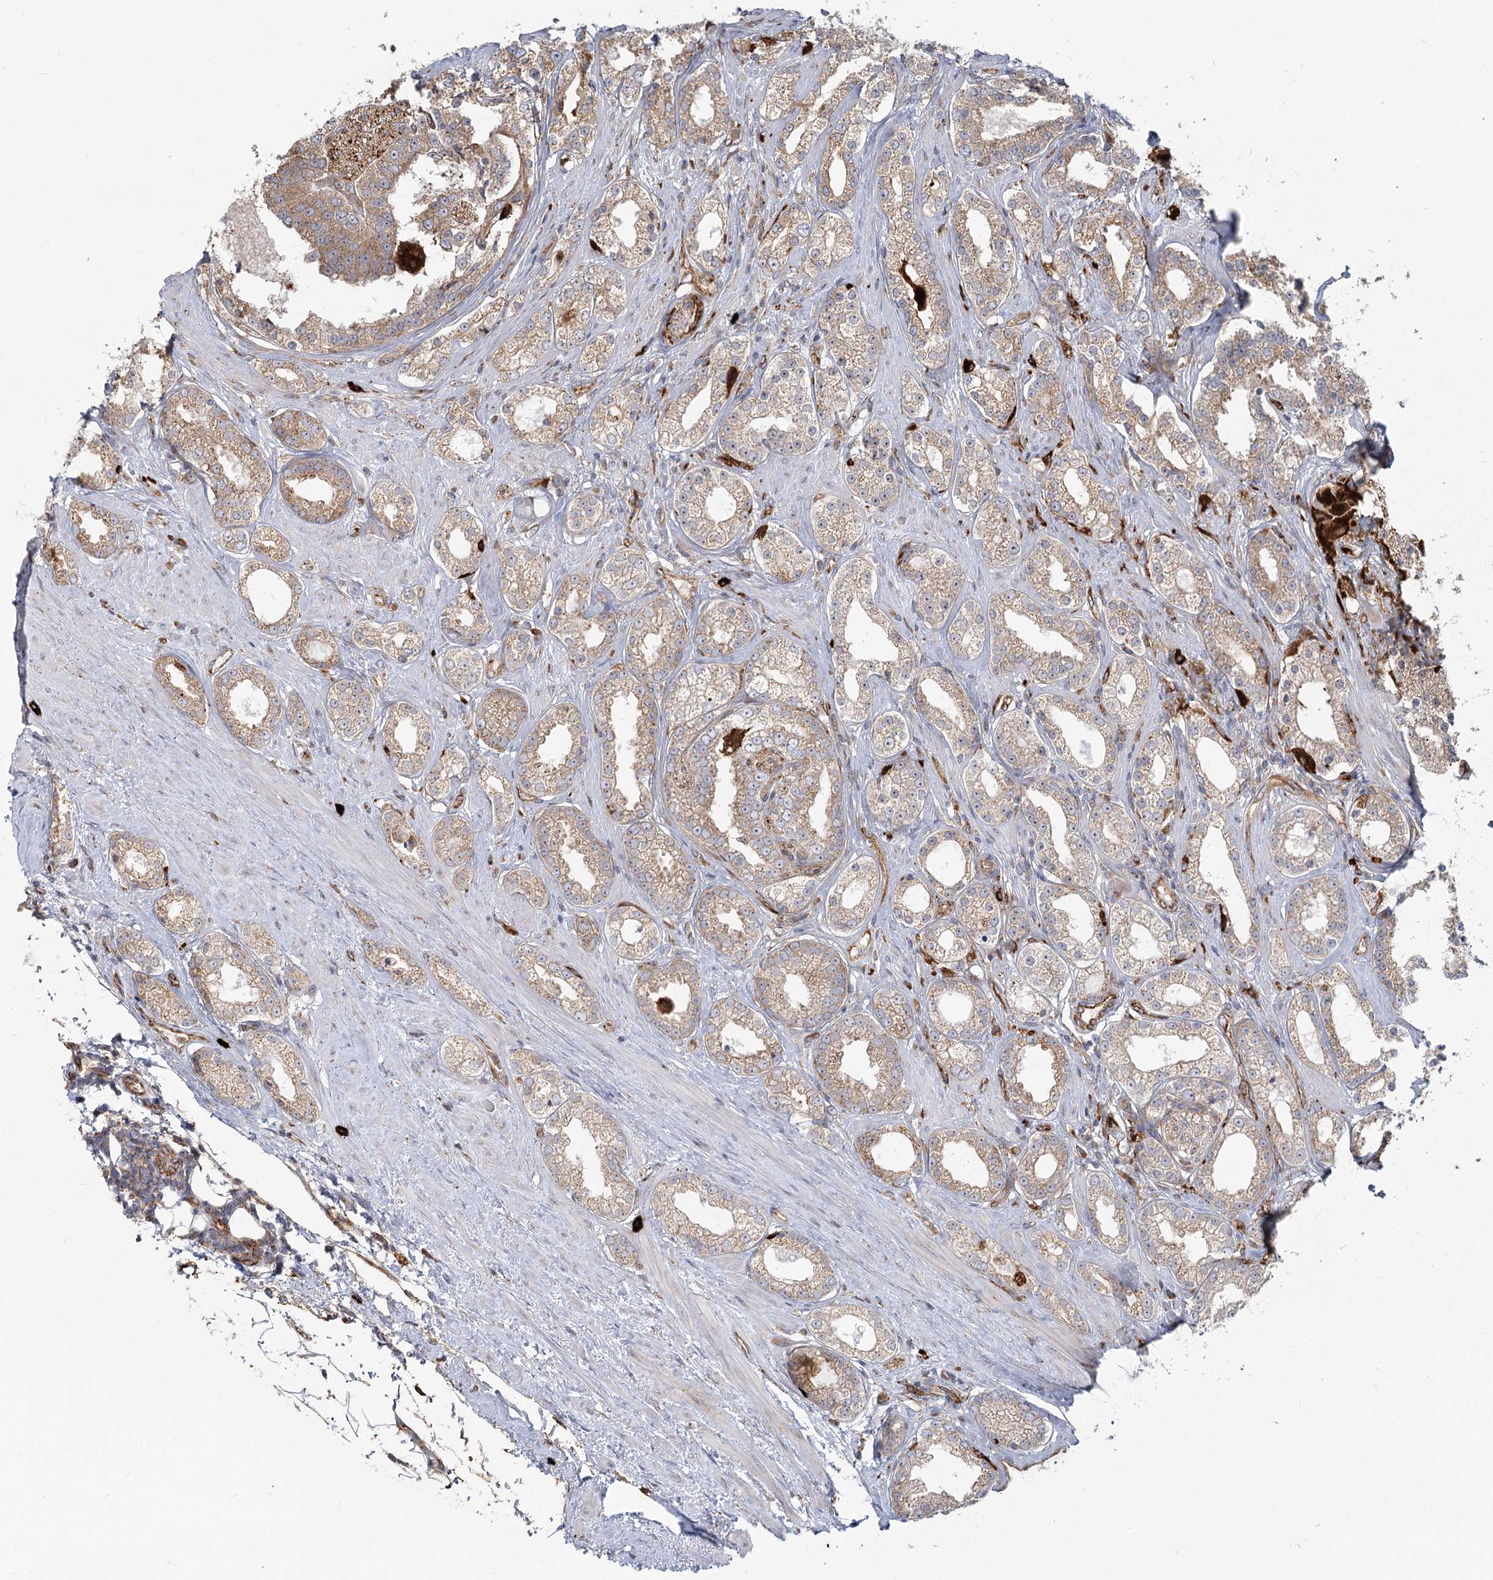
{"staining": {"intensity": "weak", "quantity": ">75%", "location": "cytoplasmic/membranous"}, "tissue": "prostate cancer", "cell_type": "Tumor cells", "image_type": "cancer", "snomed": [{"axis": "morphology", "description": "Normal tissue, NOS"}, {"axis": "morphology", "description": "Adenocarcinoma, High grade"}, {"axis": "topography", "description": "Prostate"}], "caption": "High-grade adenocarcinoma (prostate) stained with a protein marker demonstrates weak staining in tumor cells.", "gene": "HARS2", "patient": {"sex": "male", "age": 83}}